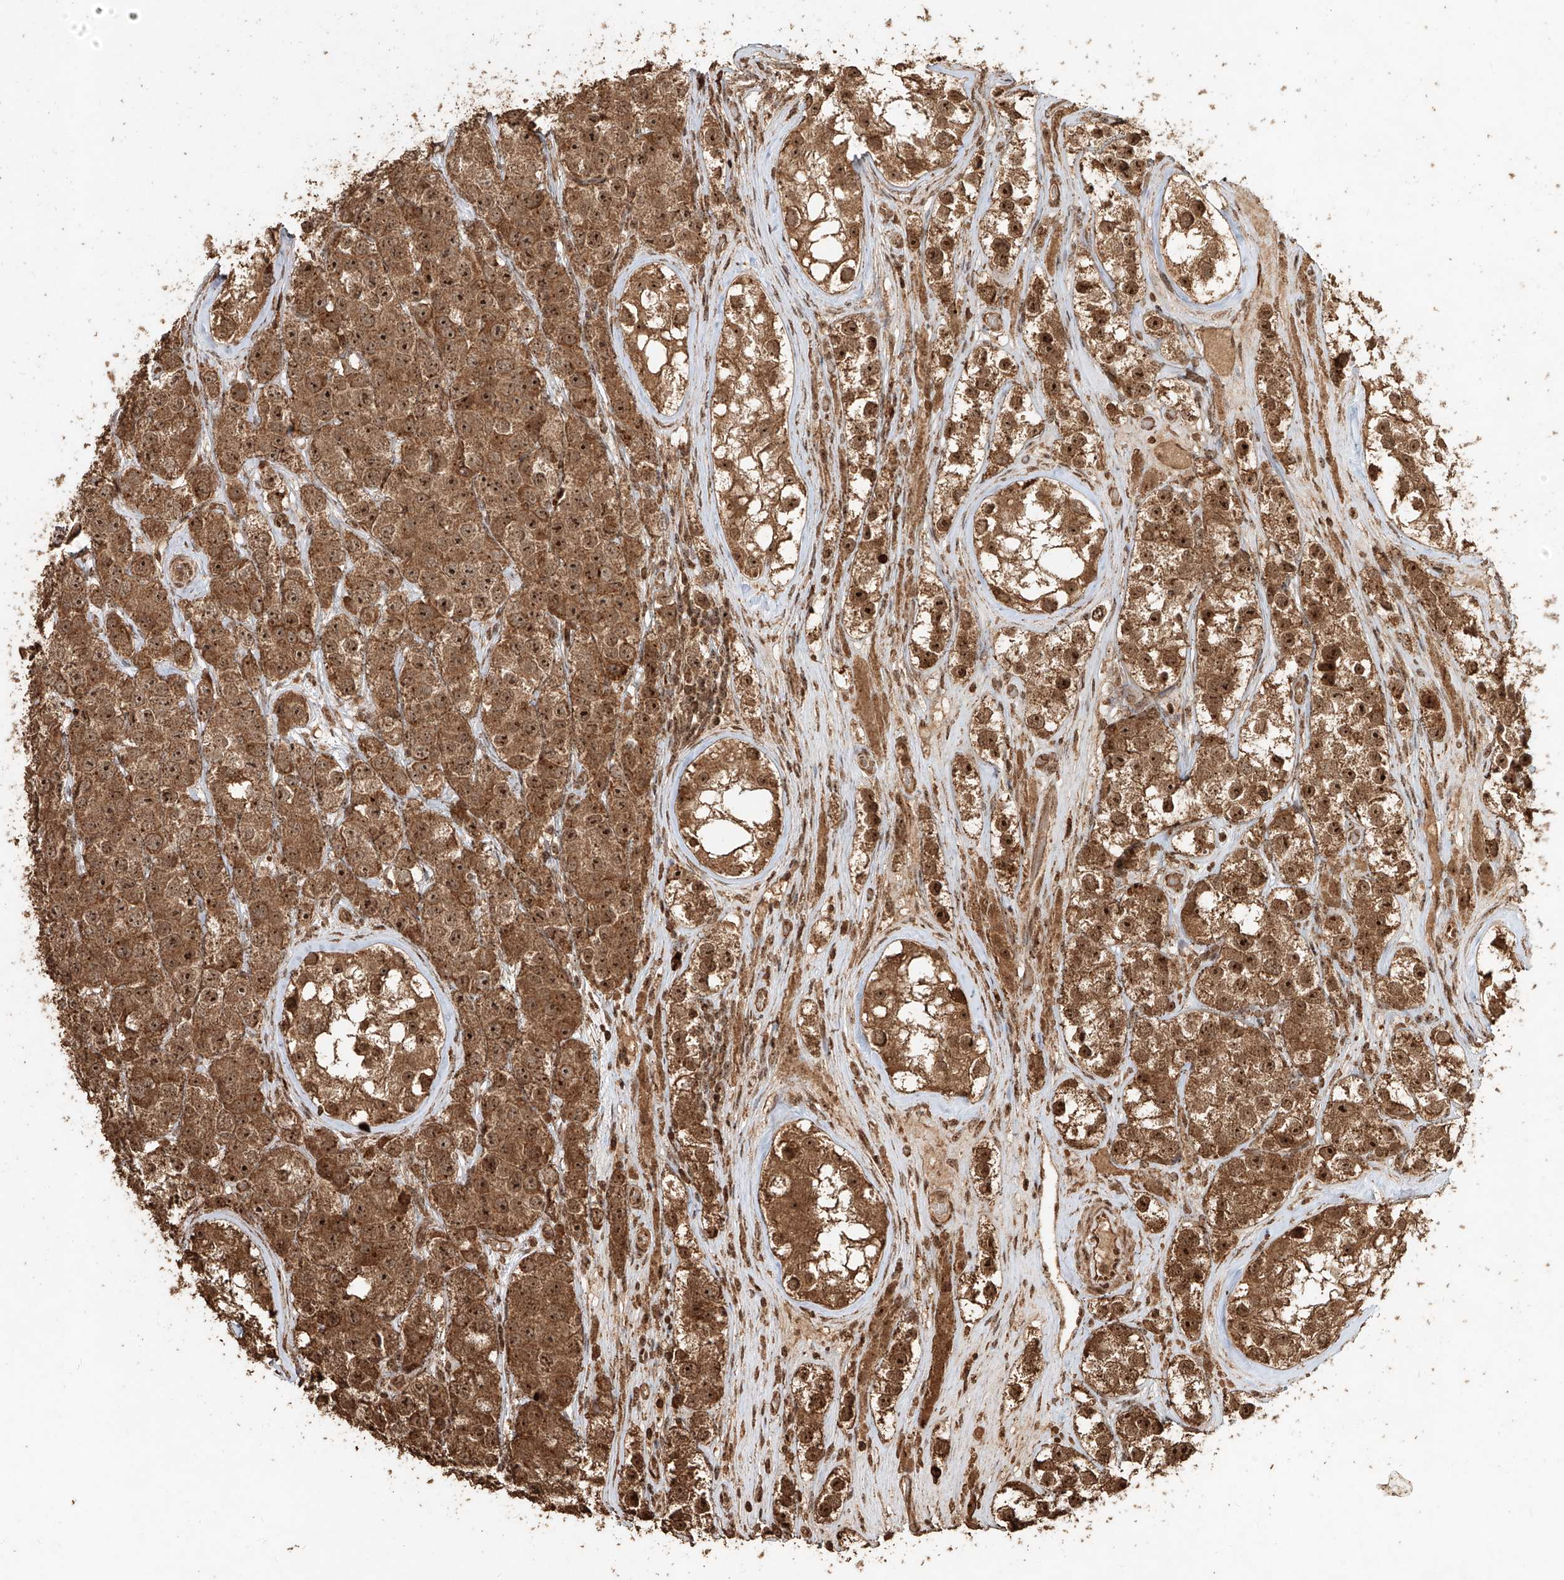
{"staining": {"intensity": "moderate", "quantity": ">75%", "location": "cytoplasmic/membranous,nuclear"}, "tissue": "testis cancer", "cell_type": "Tumor cells", "image_type": "cancer", "snomed": [{"axis": "morphology", "description": "Seminoma, NOS"}, {"axis": "topography", "description": "Testis"}], "caption": "Moderate cytoplasmic/membranous and nuclear expression is seen in about >75% of tumor cells in seminoma (testis). (Stains: DAB in brown, nuclei in blue, Microscopy: brightfield microscopy at high magnification).", "gene": "ZNF660", "patient": {"sex": "male", "age": 28}}